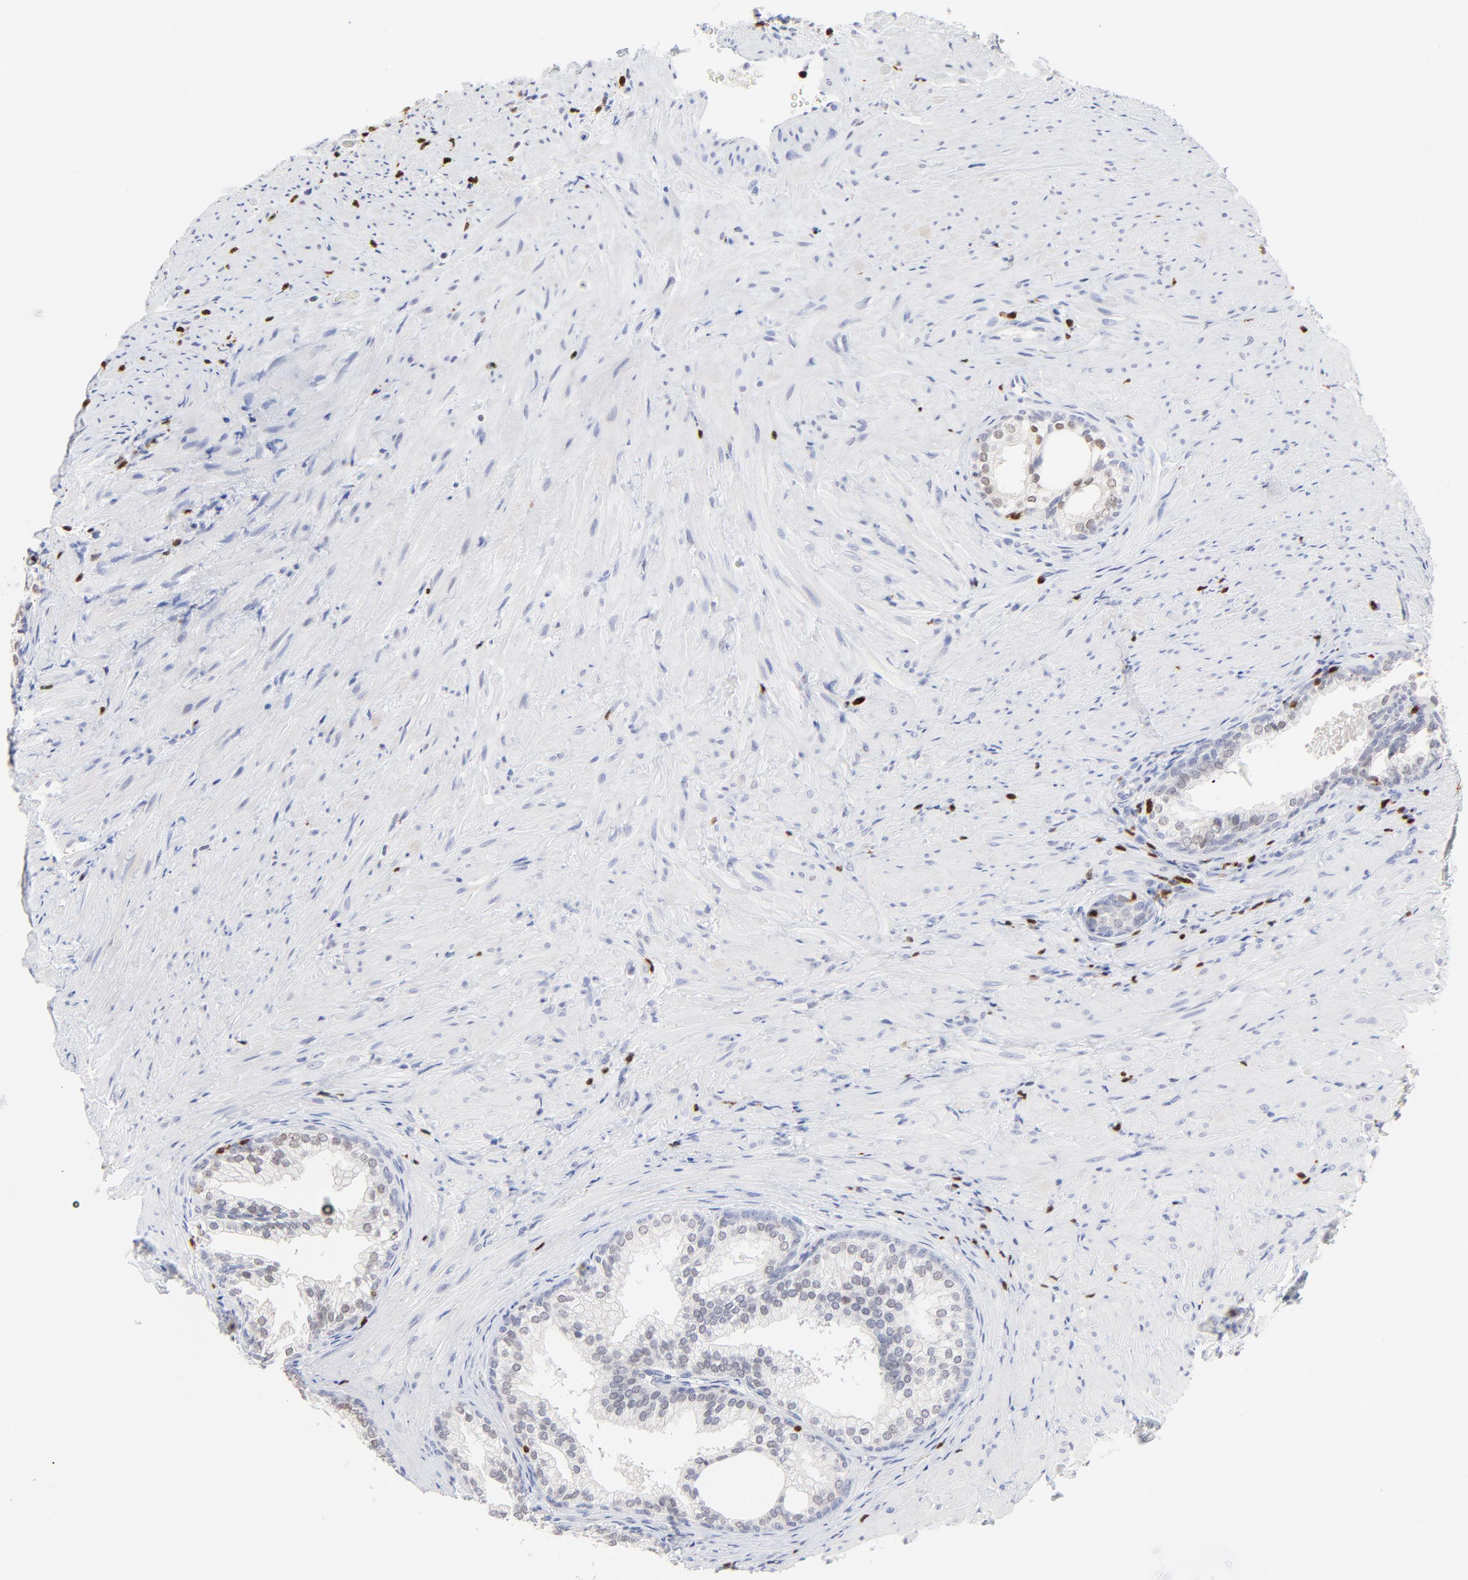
{"staining": {"intensity": "negative", "quantity": "none", "location": "none"}, "tissue": "prostate", "cell_type": "Glandular cells", "image_type": "normal", "snomed": [{"axis": "morphology", "description": "Normal tissue, NOS"}, {"axis": "topography", "description": "Prostate"}], "caption": "IHC image of benign prostate stained for a protein (brown), which demonstrates no positivity in glandular cells.", "gene": "ZAP70", "patient": {"sex": "male", "age": 76}}